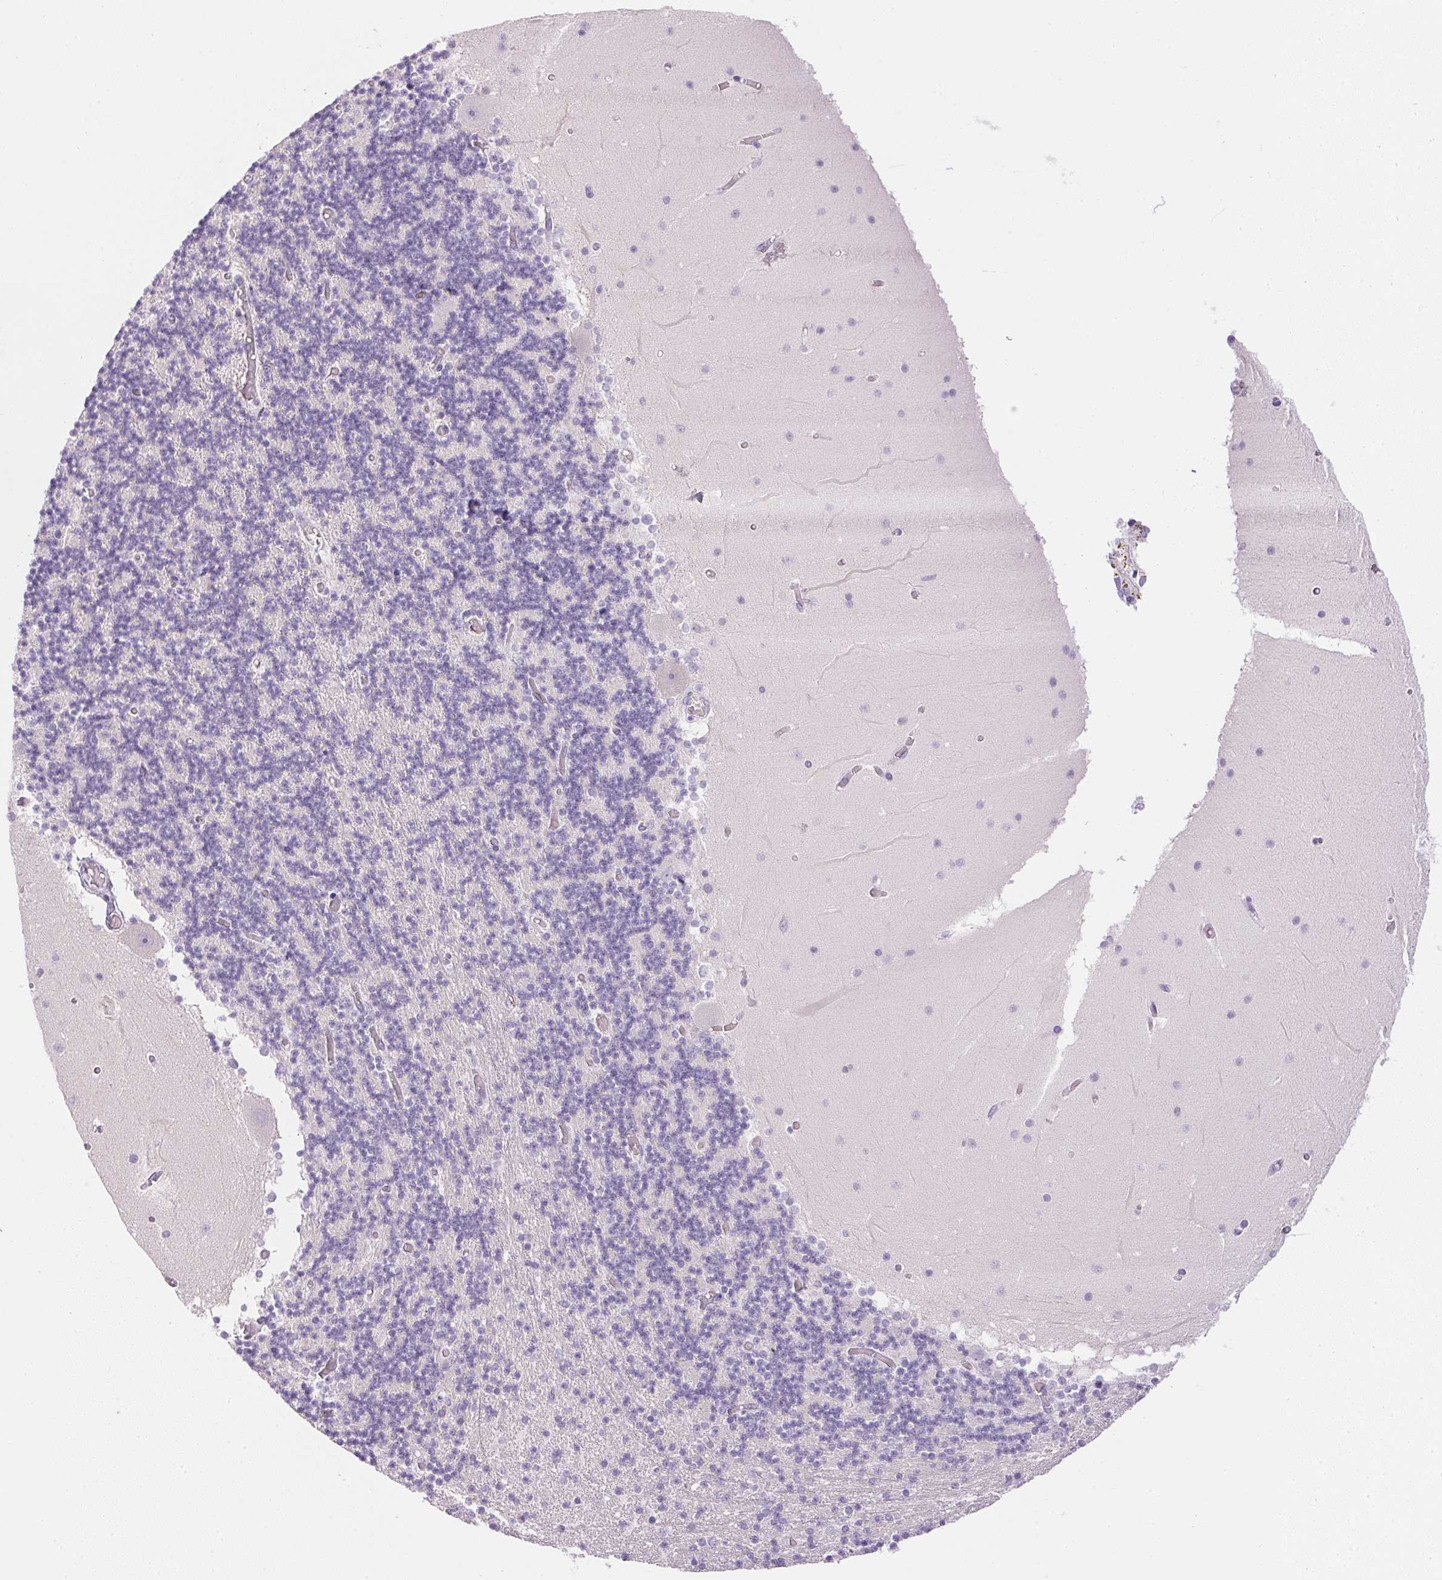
{"staining": {"intensity": "negative", "quantity": "none", "location": "none"}, "tissue": "cerebellum", "cell_type": "Cells in granular layer", "image_type": "normal", "snomed": [{"axis": "morphology", "description": "Normal tissue, NOS"}, {"axis": "topography", "description": "Cerebellum"}], "caption": "There is no significant staining in cells in granular layer of cerebellum. Brightfield microscopy of immunohistochemistry stained with DAB (3,3'-diaminobenzidine) (brown) and hematoxylin (blue), captured at high magnification.", "gene": "ATP6V1G3", "patient": {"sex": "female", "age": 28}}